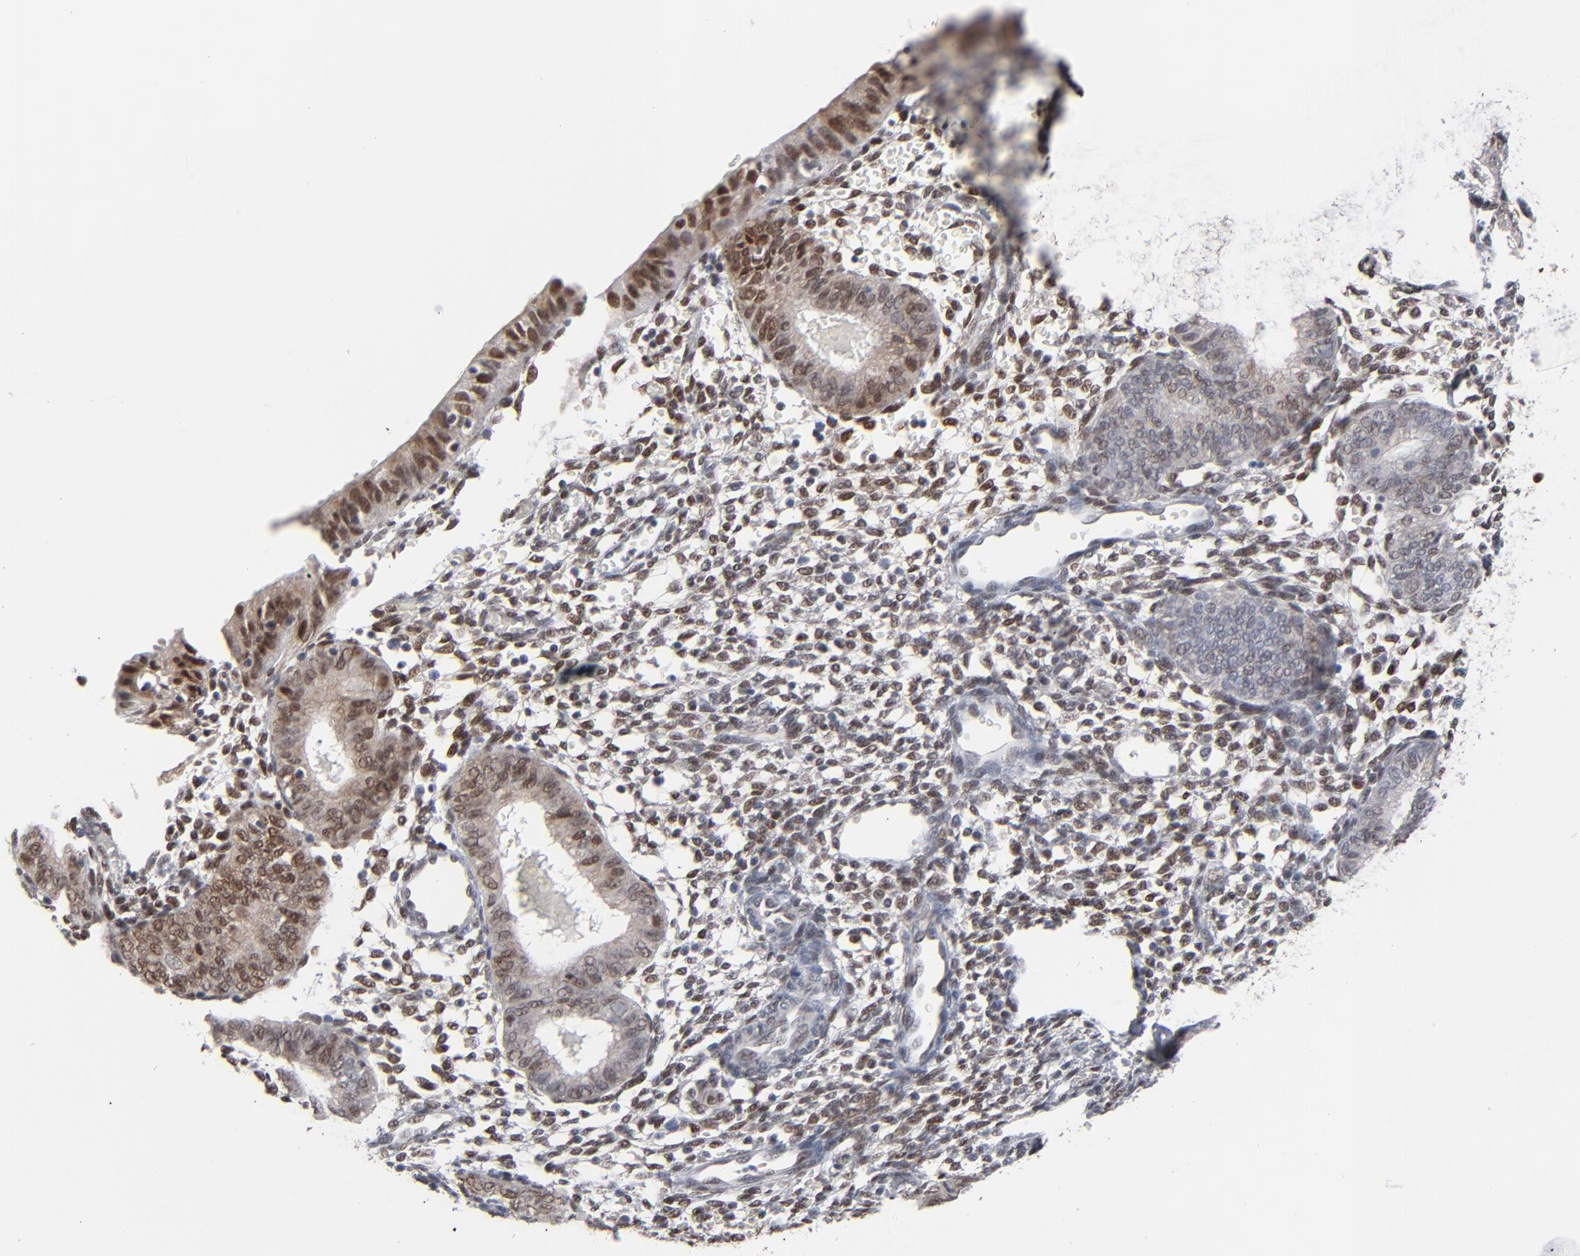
{"staining": {"intensity": "moderate", "quantity": "25%-75%", "location": "nuclear"}, "tissue": "endometrium", "cell_type": "Cells in endometrial stroma", "image_type": "normal", "snomed": [{"axis": "morphology", "description": "Normal tissue, NOS"}, {"axis": "topography", "description": "Endometrium"}], "caption": "Protein expression analysis of unremarkable endometrium exhibits moderate nuclear expression in about 25%-75% of cells in endometrial stroma. (brown staining indicates protein expression, while blue staining denotes nuclei).", "gene": "IRF9", "patient": {"sex": "female", "age": 61}}